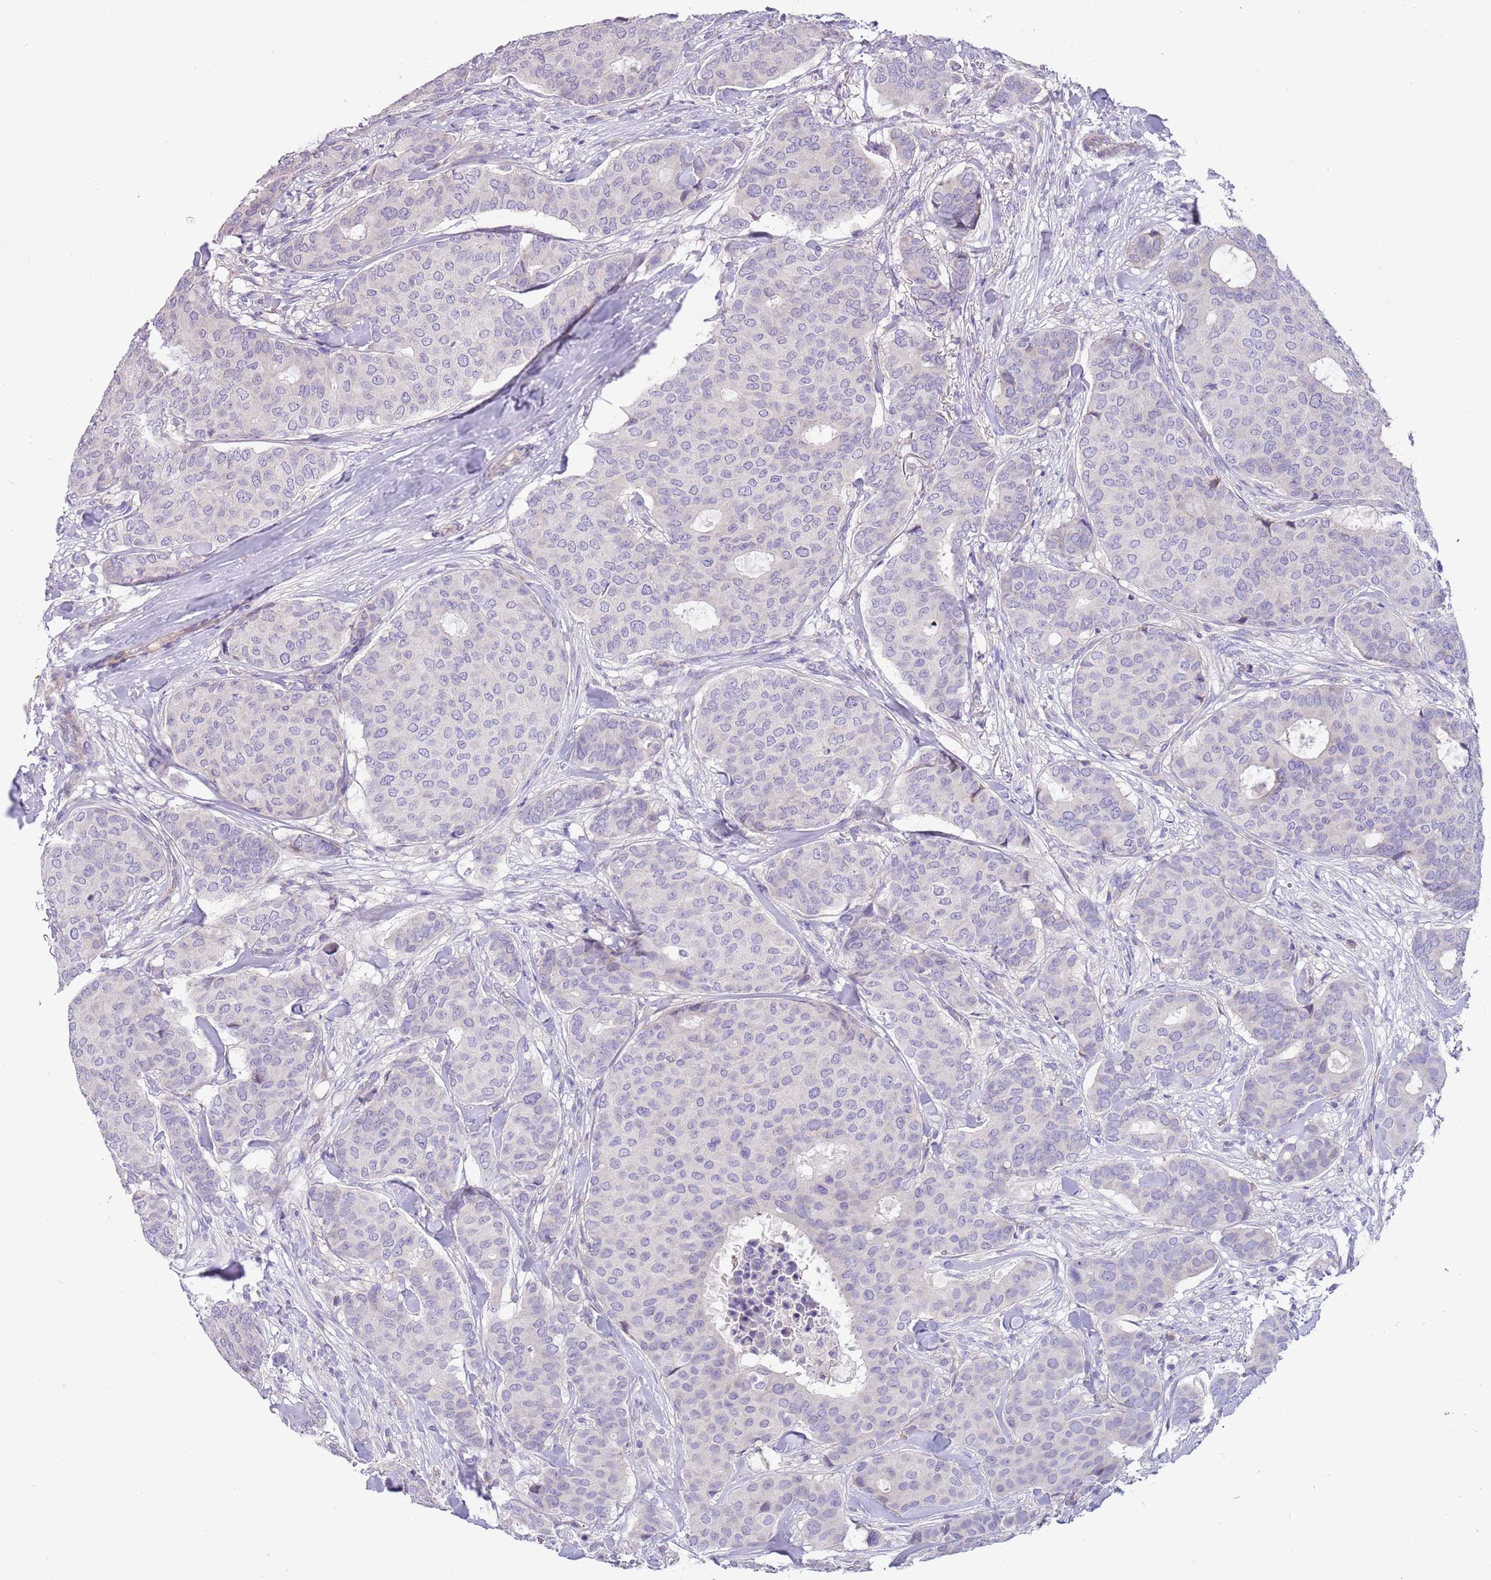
{"staining": {"intensity": "negative", "quantity": "none", "location": "none"}, "tissue": "breast cancer", "cell_type": "Tumor cells", "image_type": "cancer", "snomed": [{"axis": "morphology", "description": "Duct carcinoma"}, {"axis": "topography", "description": "Breast"}], "caption": "The photomicrograph demonstrates no significant expression in tumor cells of breast cancer (infiltrating ductal carcinoma).", "gene": "CABYR", "patient": {"sex": "female", "age": 75}}